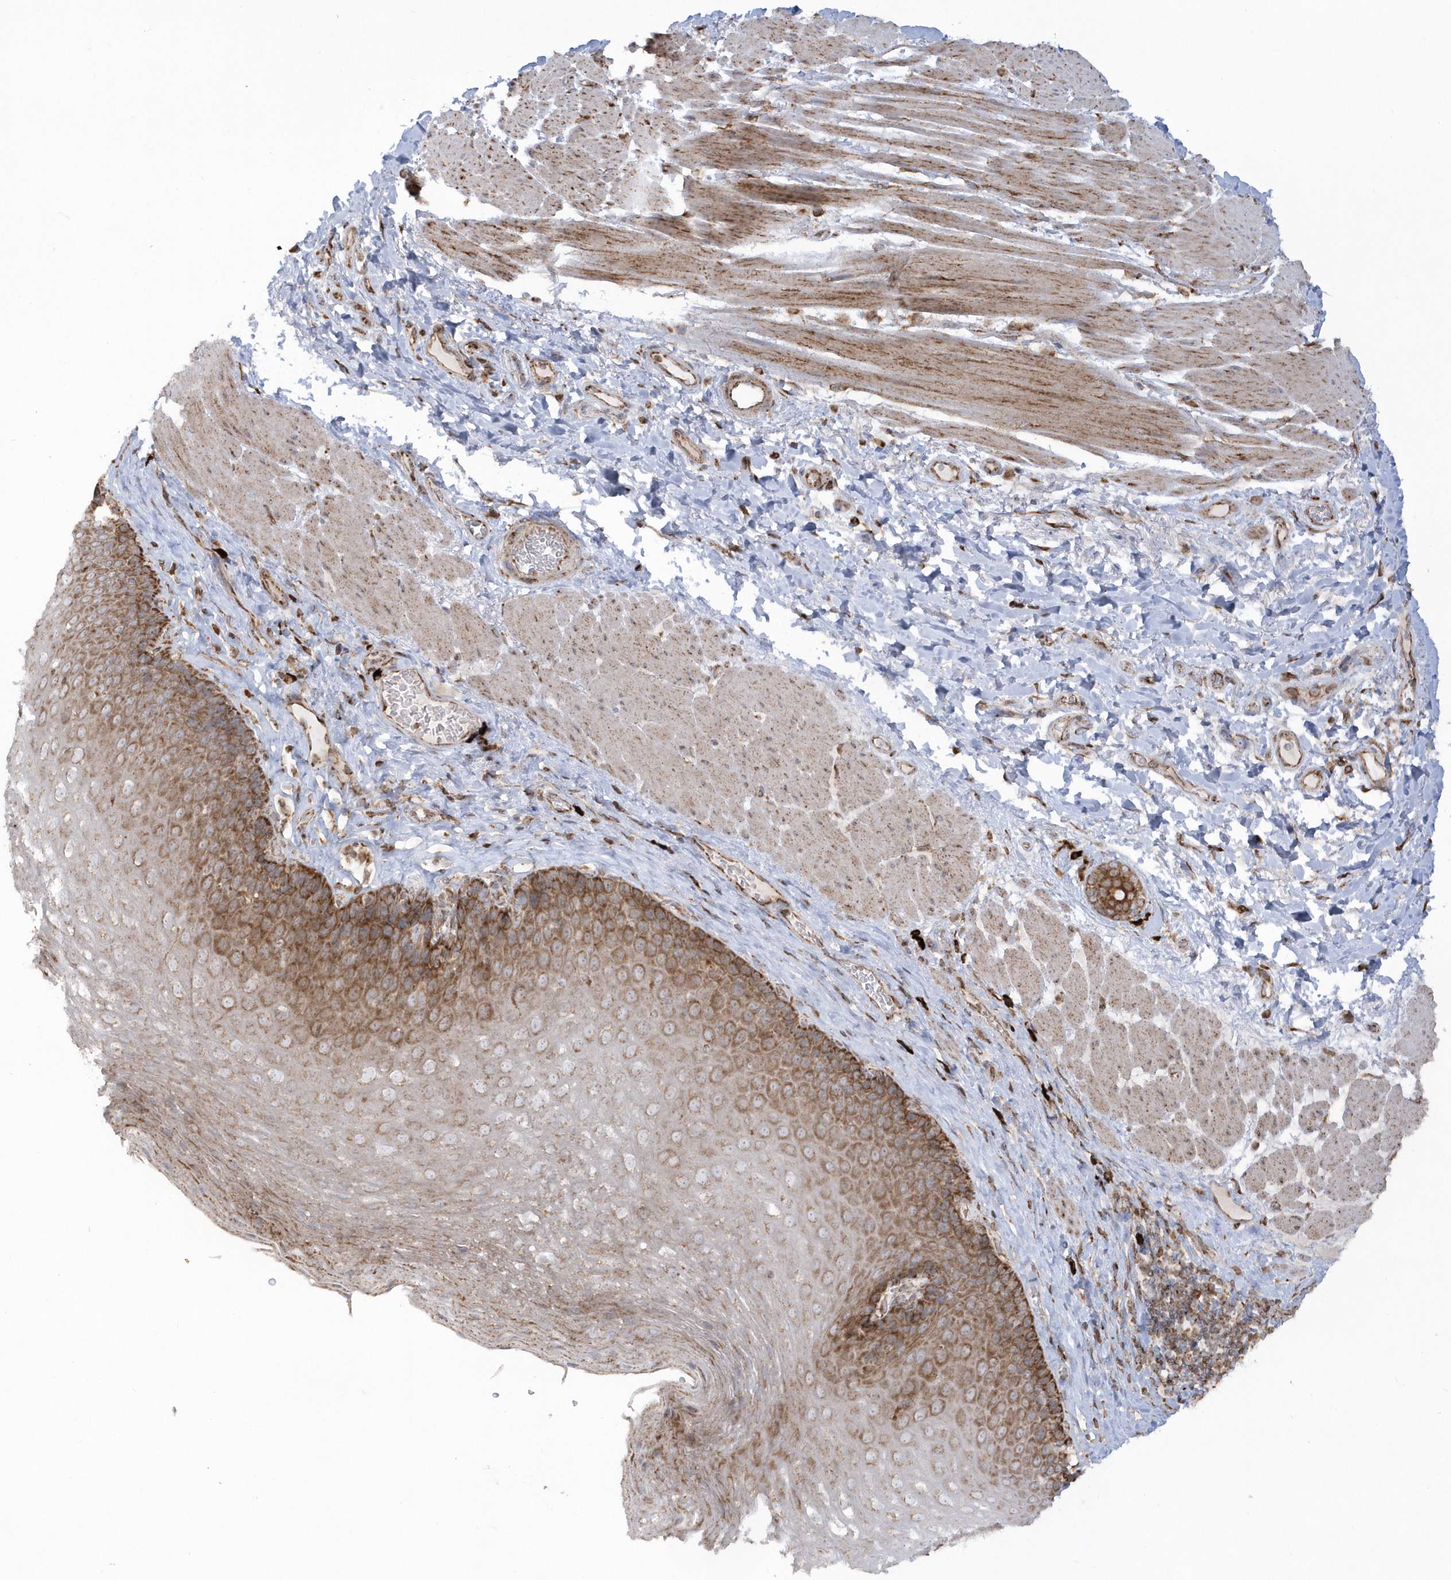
{"staining": {"intensity": "moderate", "quantity": ">75%", "location": "cytoplasmic/membranous"}, "tissue": "esophagus", "cell_type": "Squamous epithelial cells", "image_type": "normal", "snomed": [{"axis": "morphology", "description": "Normal tissue, NOS"}, {"axis": "topography", "description": "Esophagus"}], "caption": "Approximately >75% of squamous epithelial cells in benign human esophagus demonstrate moderate cytoplasmic/membranous protein expression as visualized by brown immunohistochemical staining.", "gene": "SH3BP2", "patient": {"sex": "female", "age": 66}}